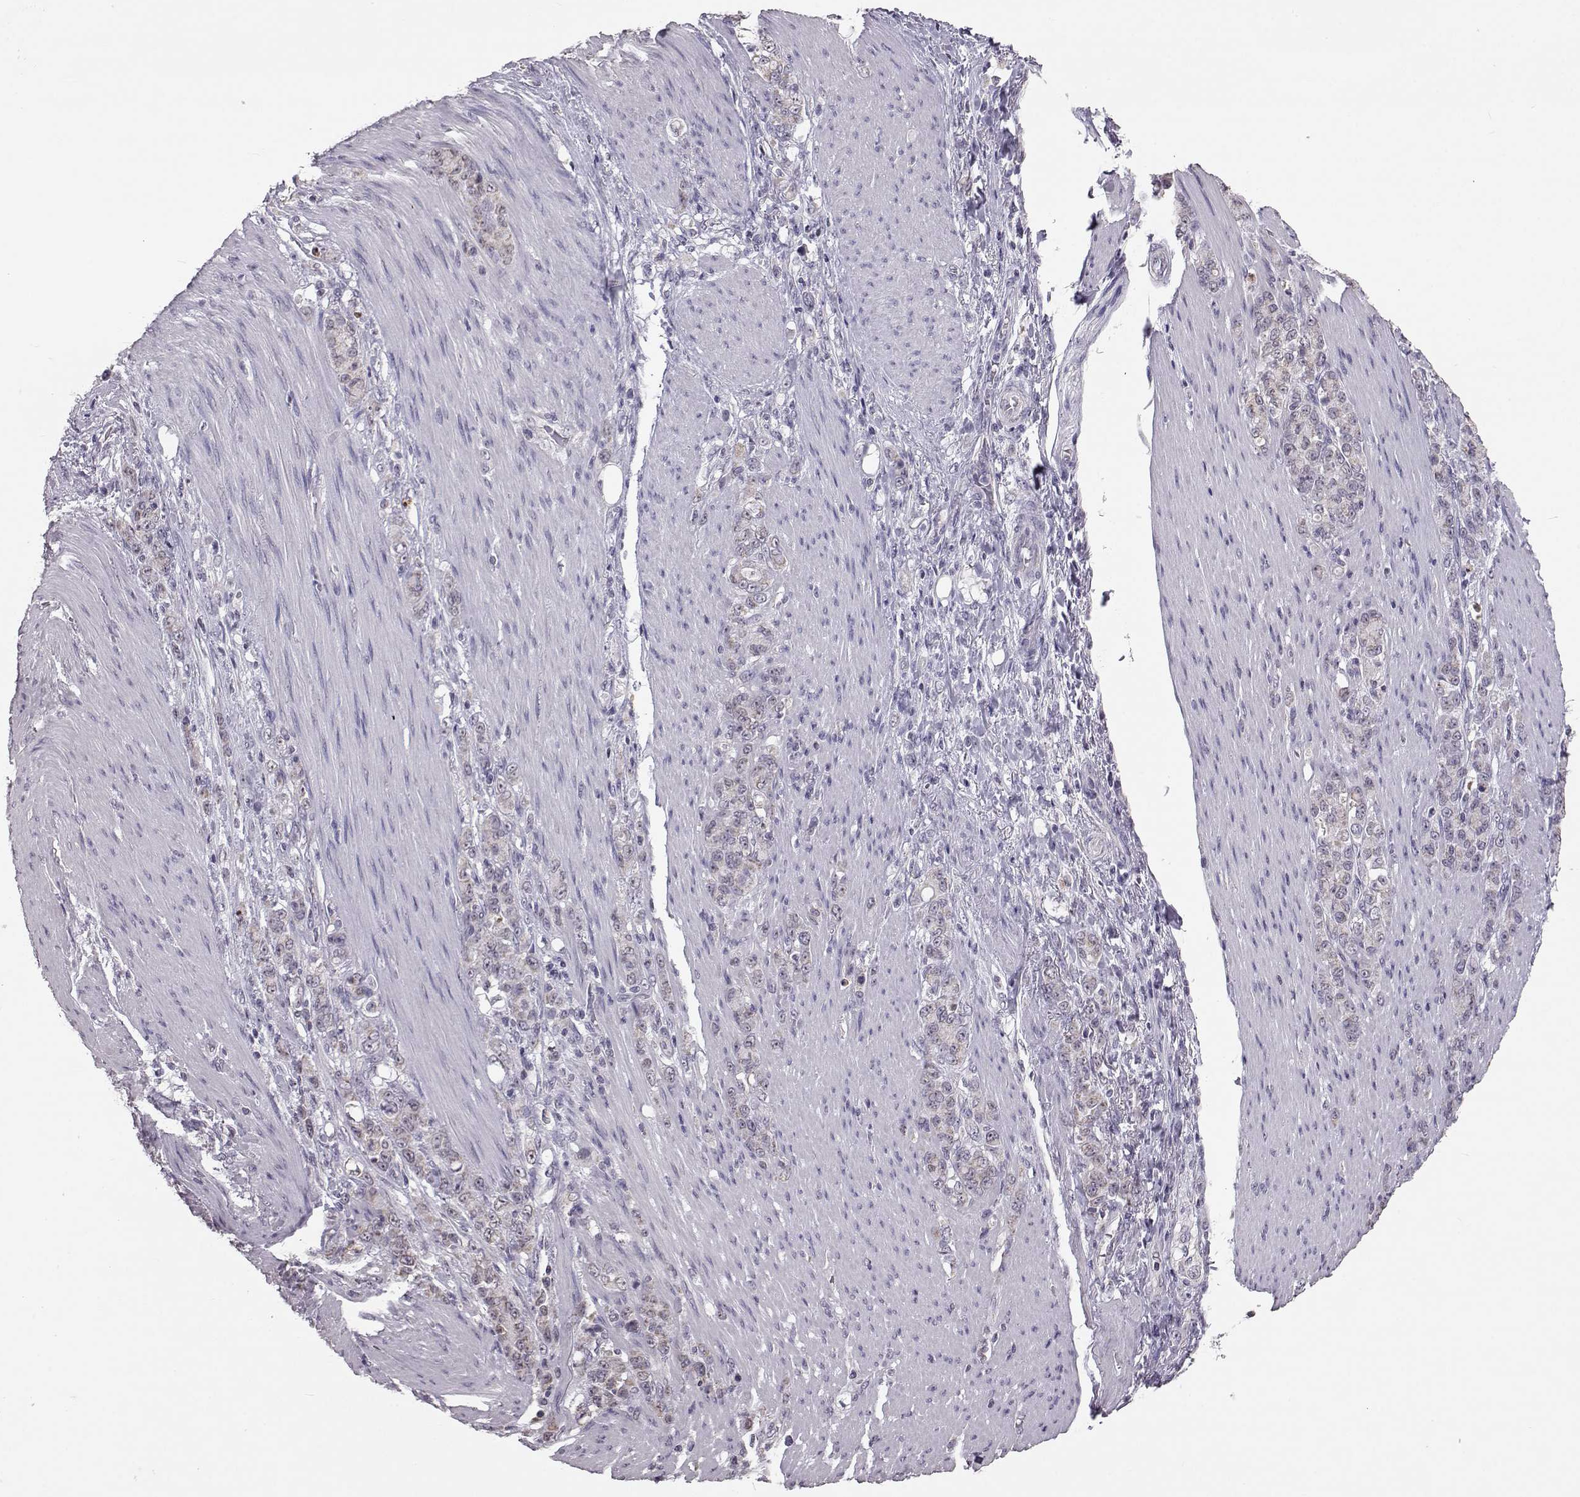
{"staining": {"intensity": "weak", "quantity": "<25%", "location": "cytoplasmic/membranous"}, "tissue": "stomach cancer", "cell_type": "Tumor cells", "image_type": "cancer", "snomed": [{"axis": "morphology", "description": "Adenocarcinoma, NOS"}, {"axis": "topography", "description": "Stomach"}], "caption": "An image of stomach cancer stained for a protein displays no brown staining in tumor cells.", "gene": "ALDH3A1", "patient": {"sex": "female", "age": 79}}